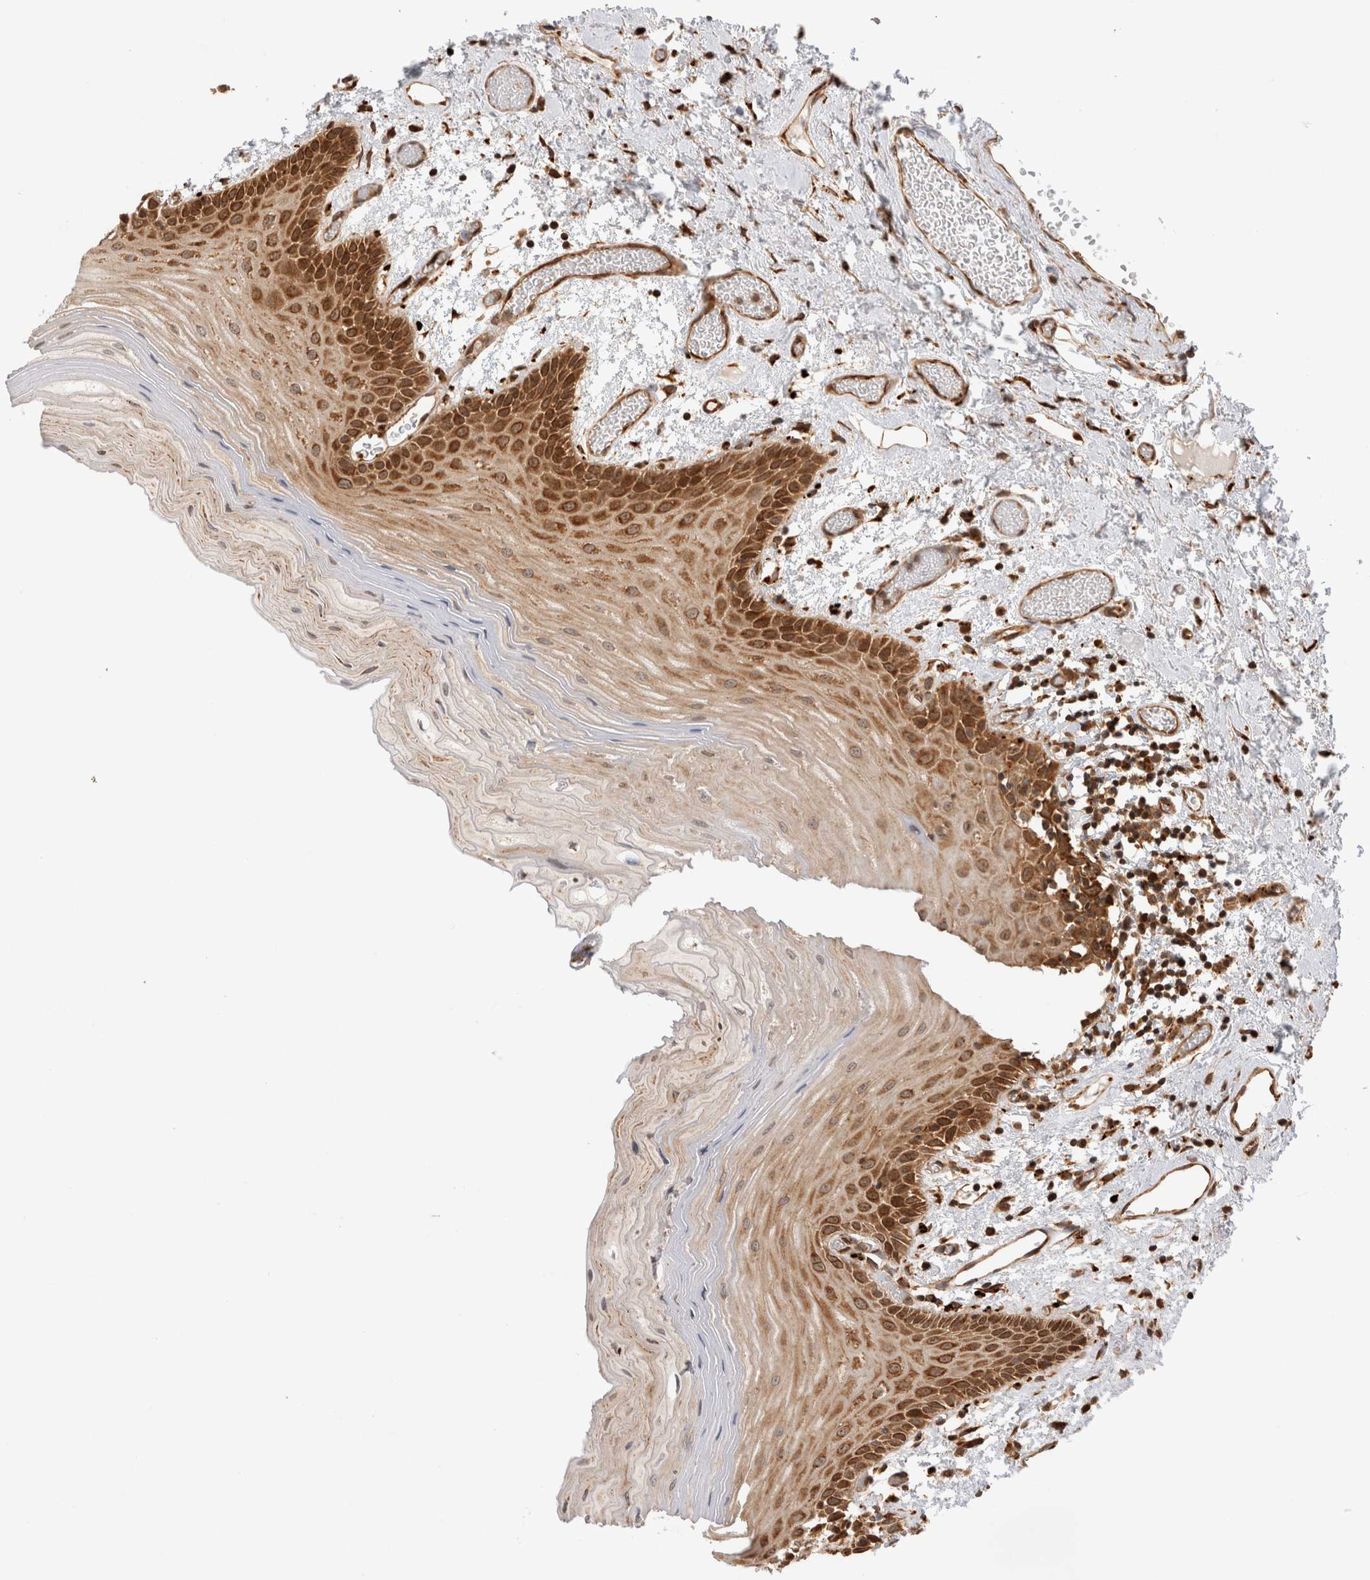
{"staining": {"intensity": "moderate", "quantity": "25%-75%", "location": "cytoplasmic/membranous"}, "tissue": "oral mucosa", "cell_type": "Squamous epithelial cells", "image_type": "normal", "snomed": [{"axis": "morphology", "description": "Normal tissue, NOS"}, {"axis": "topography", "description": "Oral tissue"}], "caption": "Immunohistochemical staining of unremarkable human oral mucosa reveals medium levels of moderate cytoplasmic/membranous positivity in about 25%-75% of squamous epithelial cells.", "gene": "ACTL9", "patient": {"sex": "male", "age": 52}}